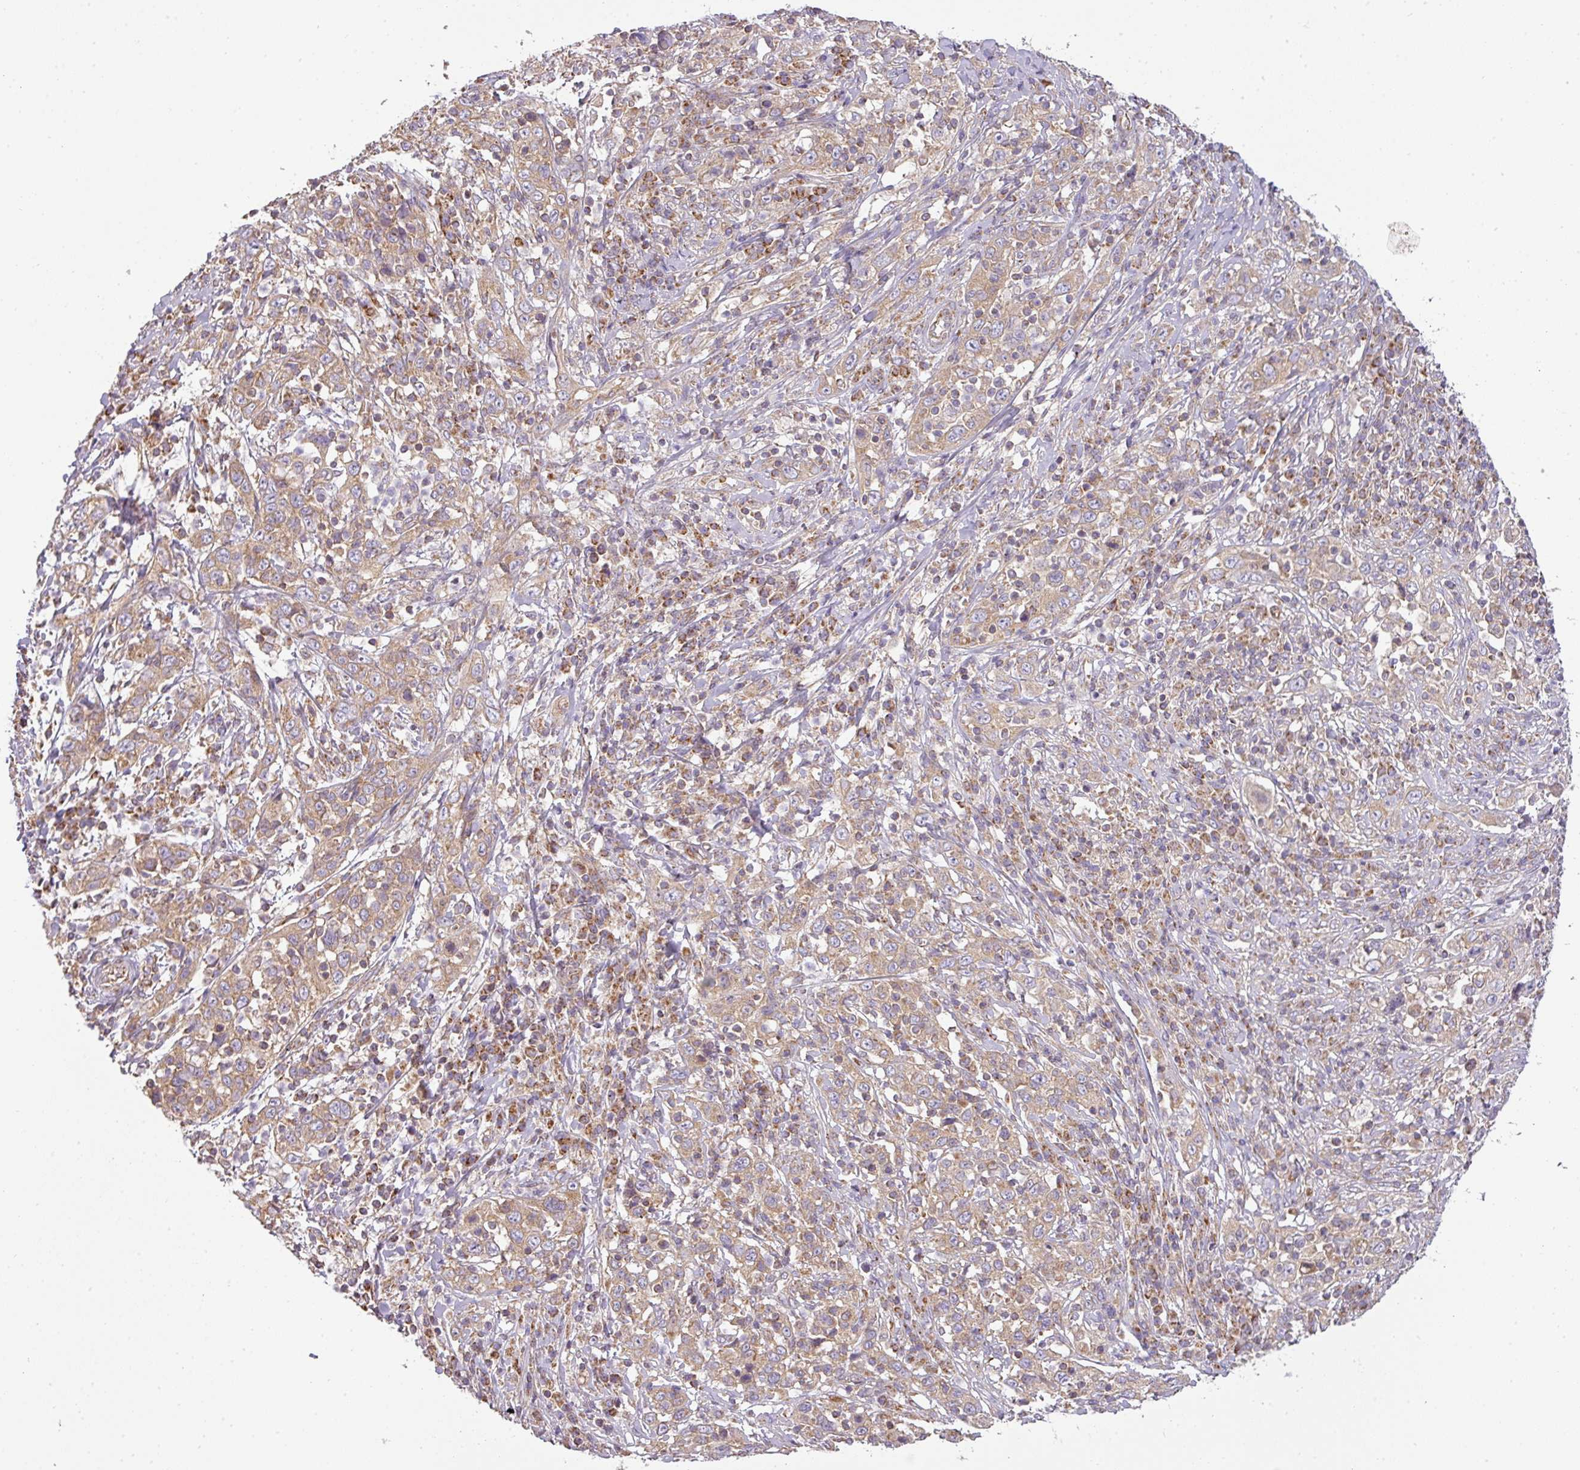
{"staining": {"intensity": "weak", "quantity": ">75%", "location": "cytoplasmic/membranous"}, "tissue": "cervical cancer", "cell_type": "Tumor cells", "image_type": "cancer", "snomed": [{"axis": "morphology", "description": "Squamous cell carcinoma, NOS"}, {"axis": "topography", "description": "Cervix"}], "caption": "Immunohistochemistry image of human cervical squamous cell carcinoma stained for a protein (brown), which demonstrates low levels of weak cytoplasmic/membranous positivity in approximately >75% of tumor cells.", "gene": "ZNF211", "patient": {"sex": "female", "age": 46}}